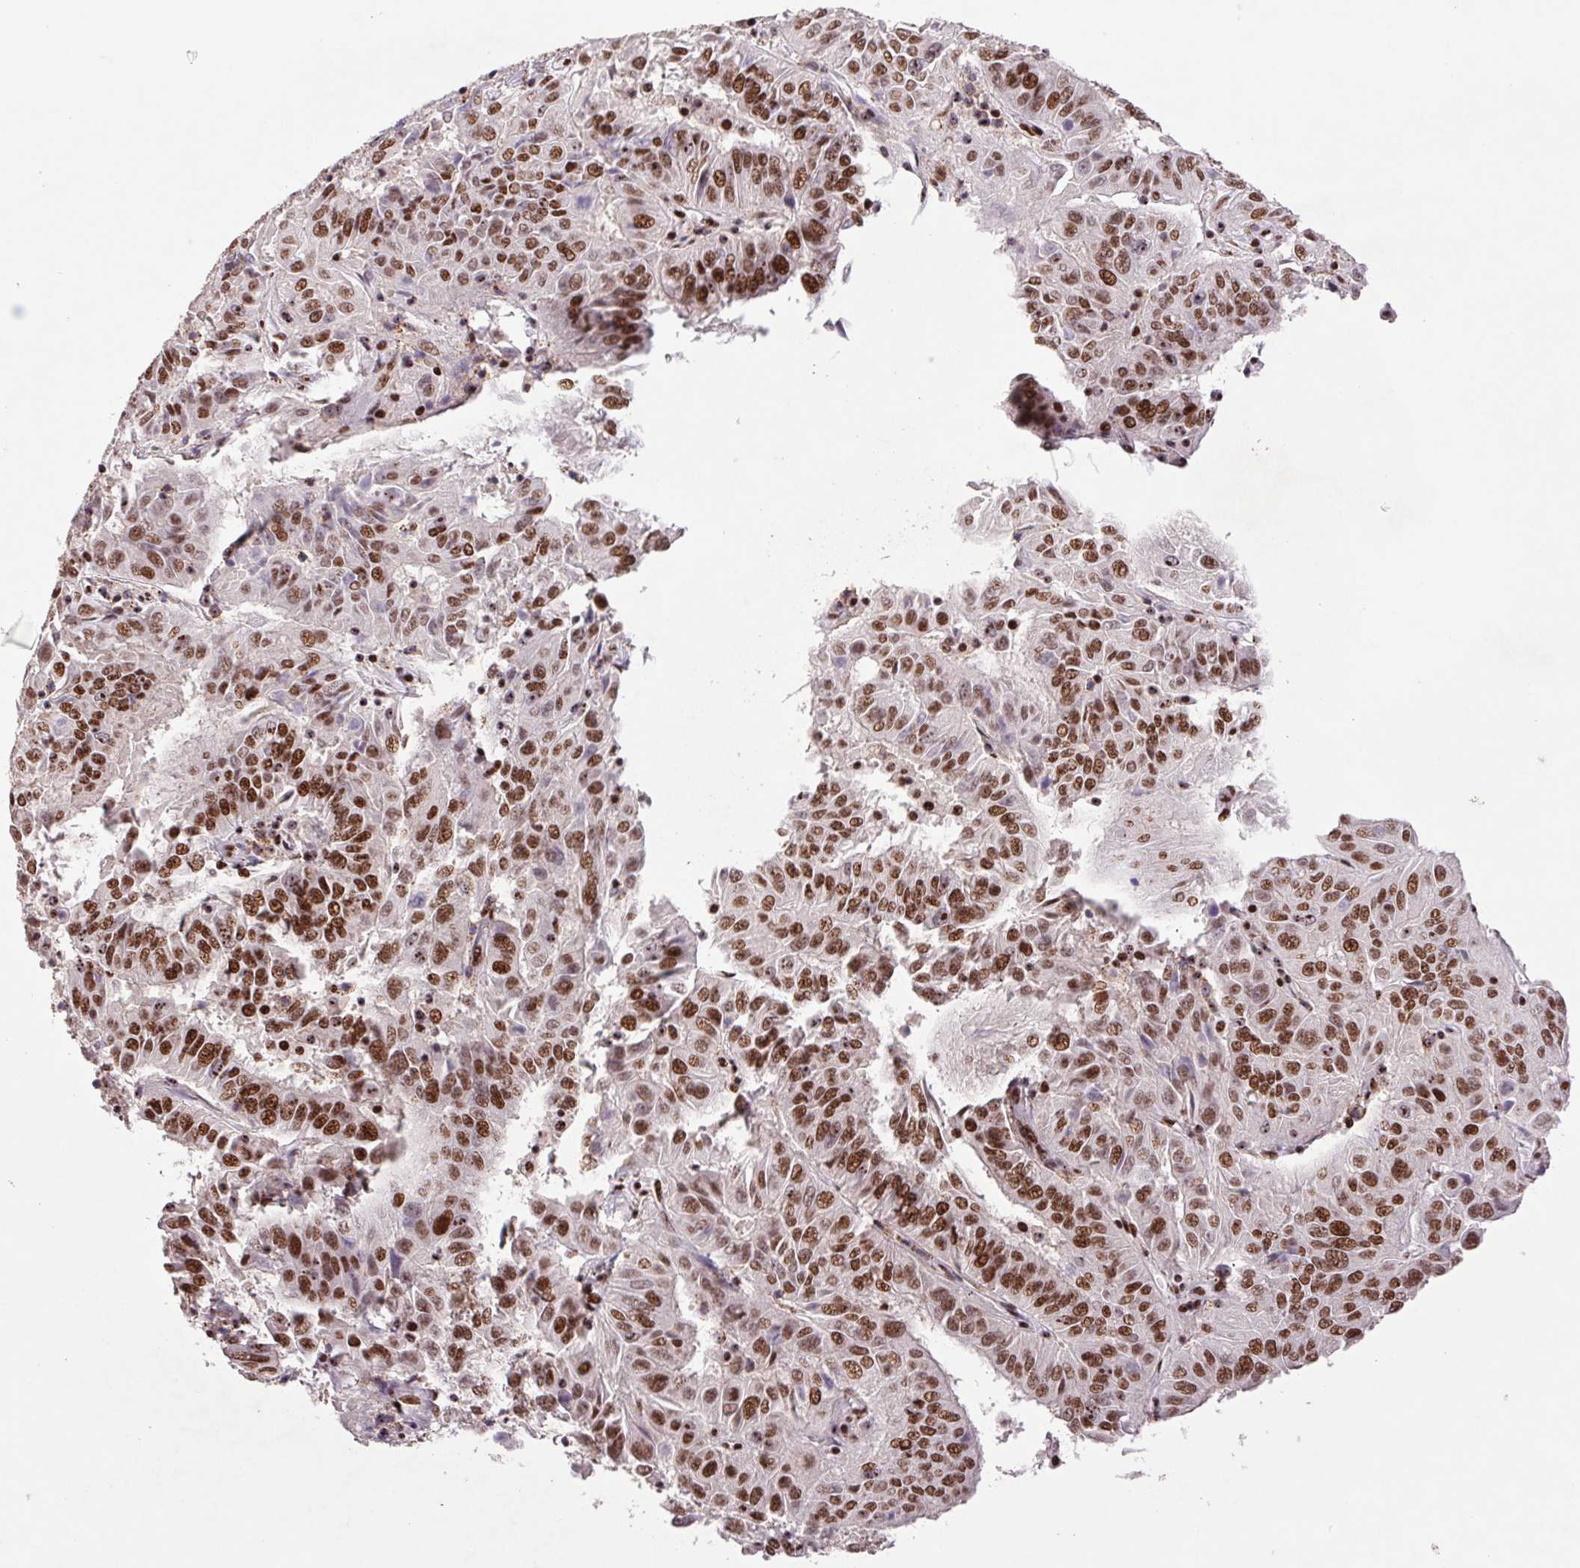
{"staining": {"intensity": "strong", "quantity": ">75%", "location": "nuclear"}, "tissue": "pancreatic cancer", "cell_type": "Tumor cells", "image_type": "cancer", "snomed": [{"axis": "morphology", "description": "Adenocarcinoma, NOS"}, {"axis": "topography", "description": "Pancreas"}], "caption": "High-power microscopy captured an IHC photomicrograph of pancreatic cancer, revealing strong nuclear positivity in approximately >75% of tumor cells.", "gene": "LDLRAD4", "patient": {"sex": "male", "age": 63}}